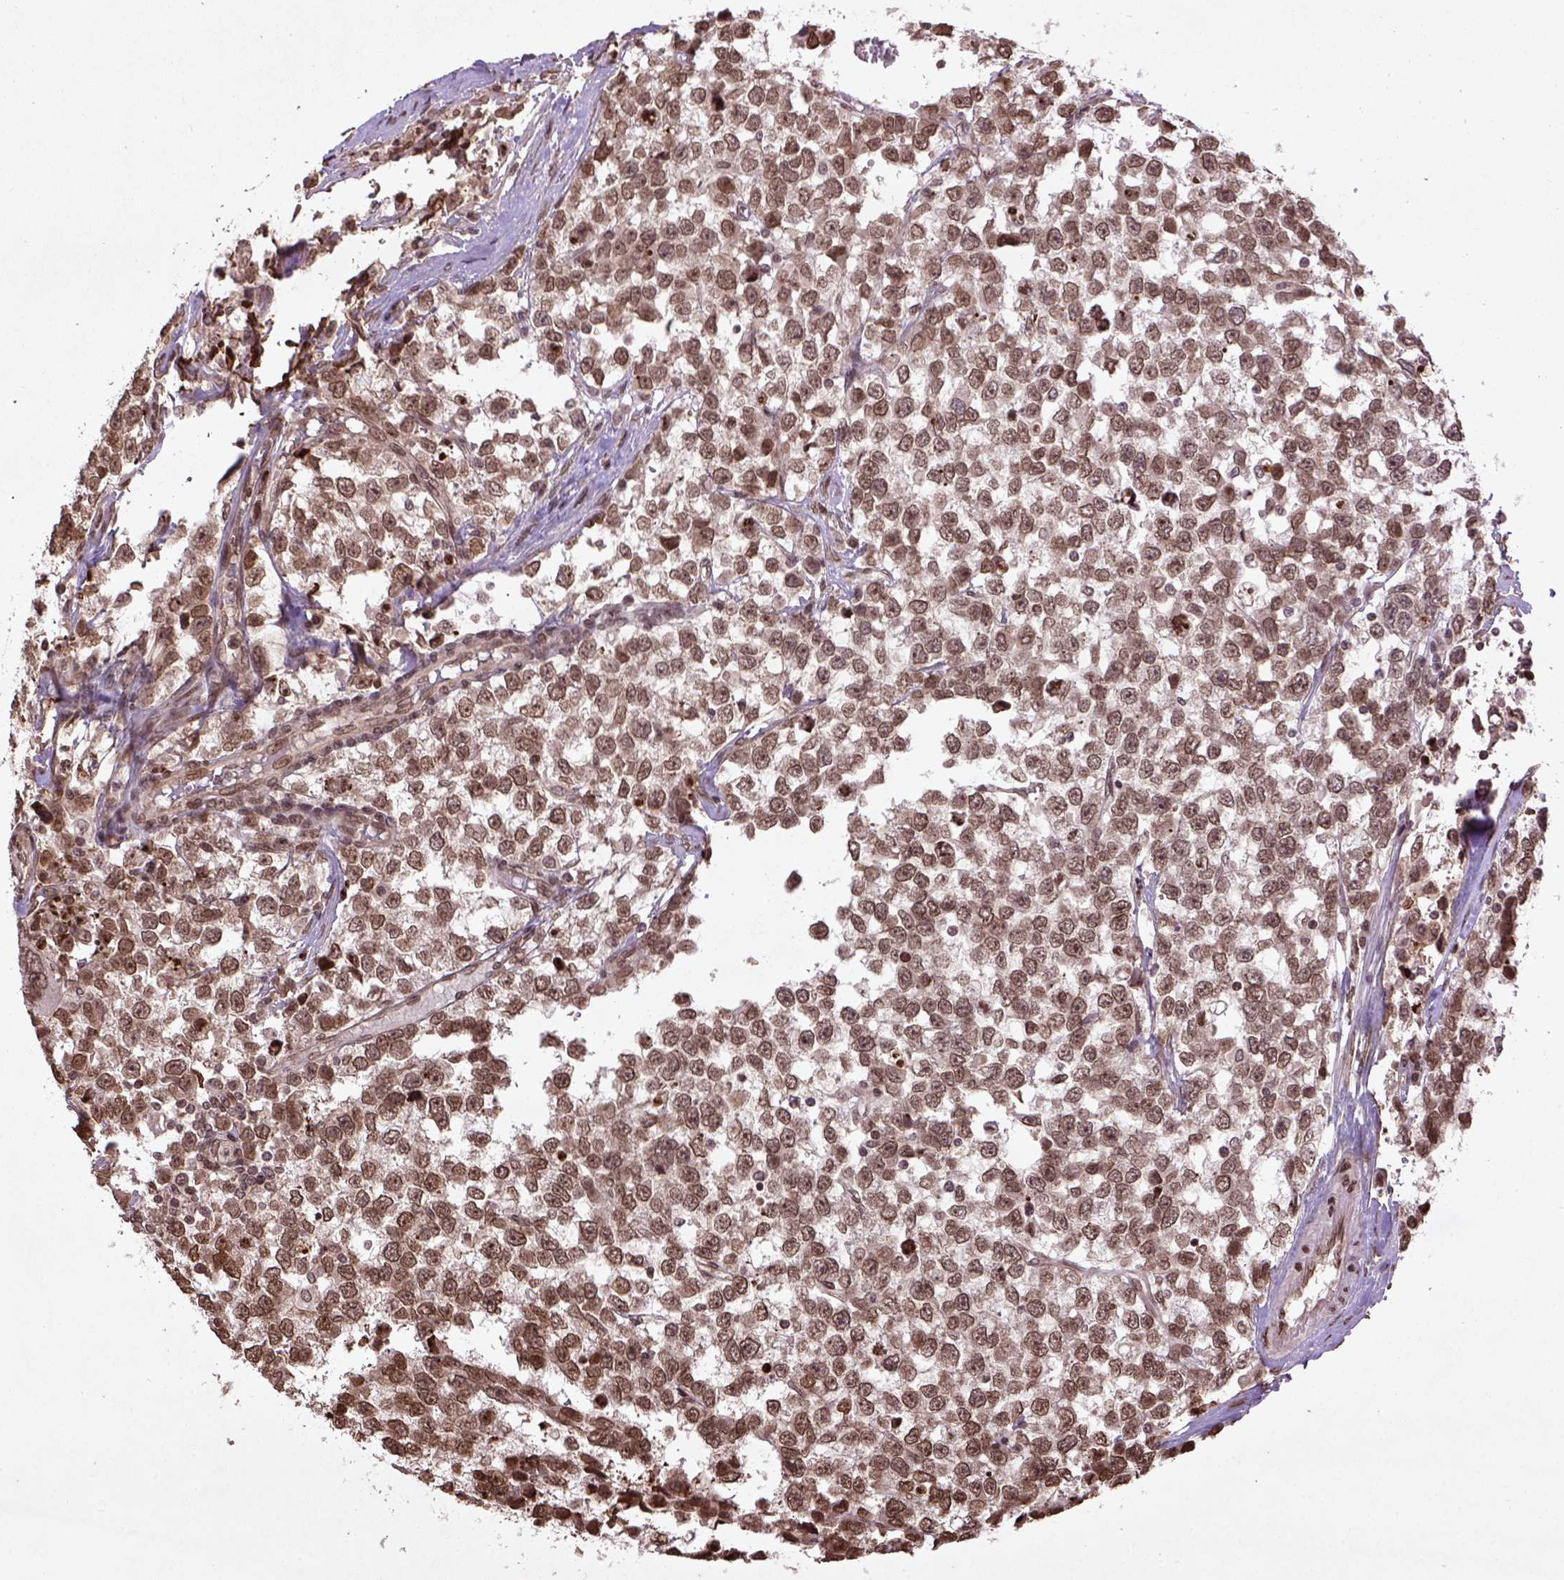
{"staining": {"intensity": "moderate", "quantity": ">75%", "location": "nuclear"}, "tissue": "testis cancer", "cell_type": "Tumor cells", "image_type": "cancer", "snomed": [{"axis": "morphology", "description": "Seminoma, NOS"}, {"axis": "topography", "description": "Testis"}], "caption": "About >75% of tumor cells in human testis seminoma demonstrate moderate nuclear protein expression as visualized by brown immunohistochemical staining.", "gene": "BANF1", "patient": {"sex": "male", "age": 34}}